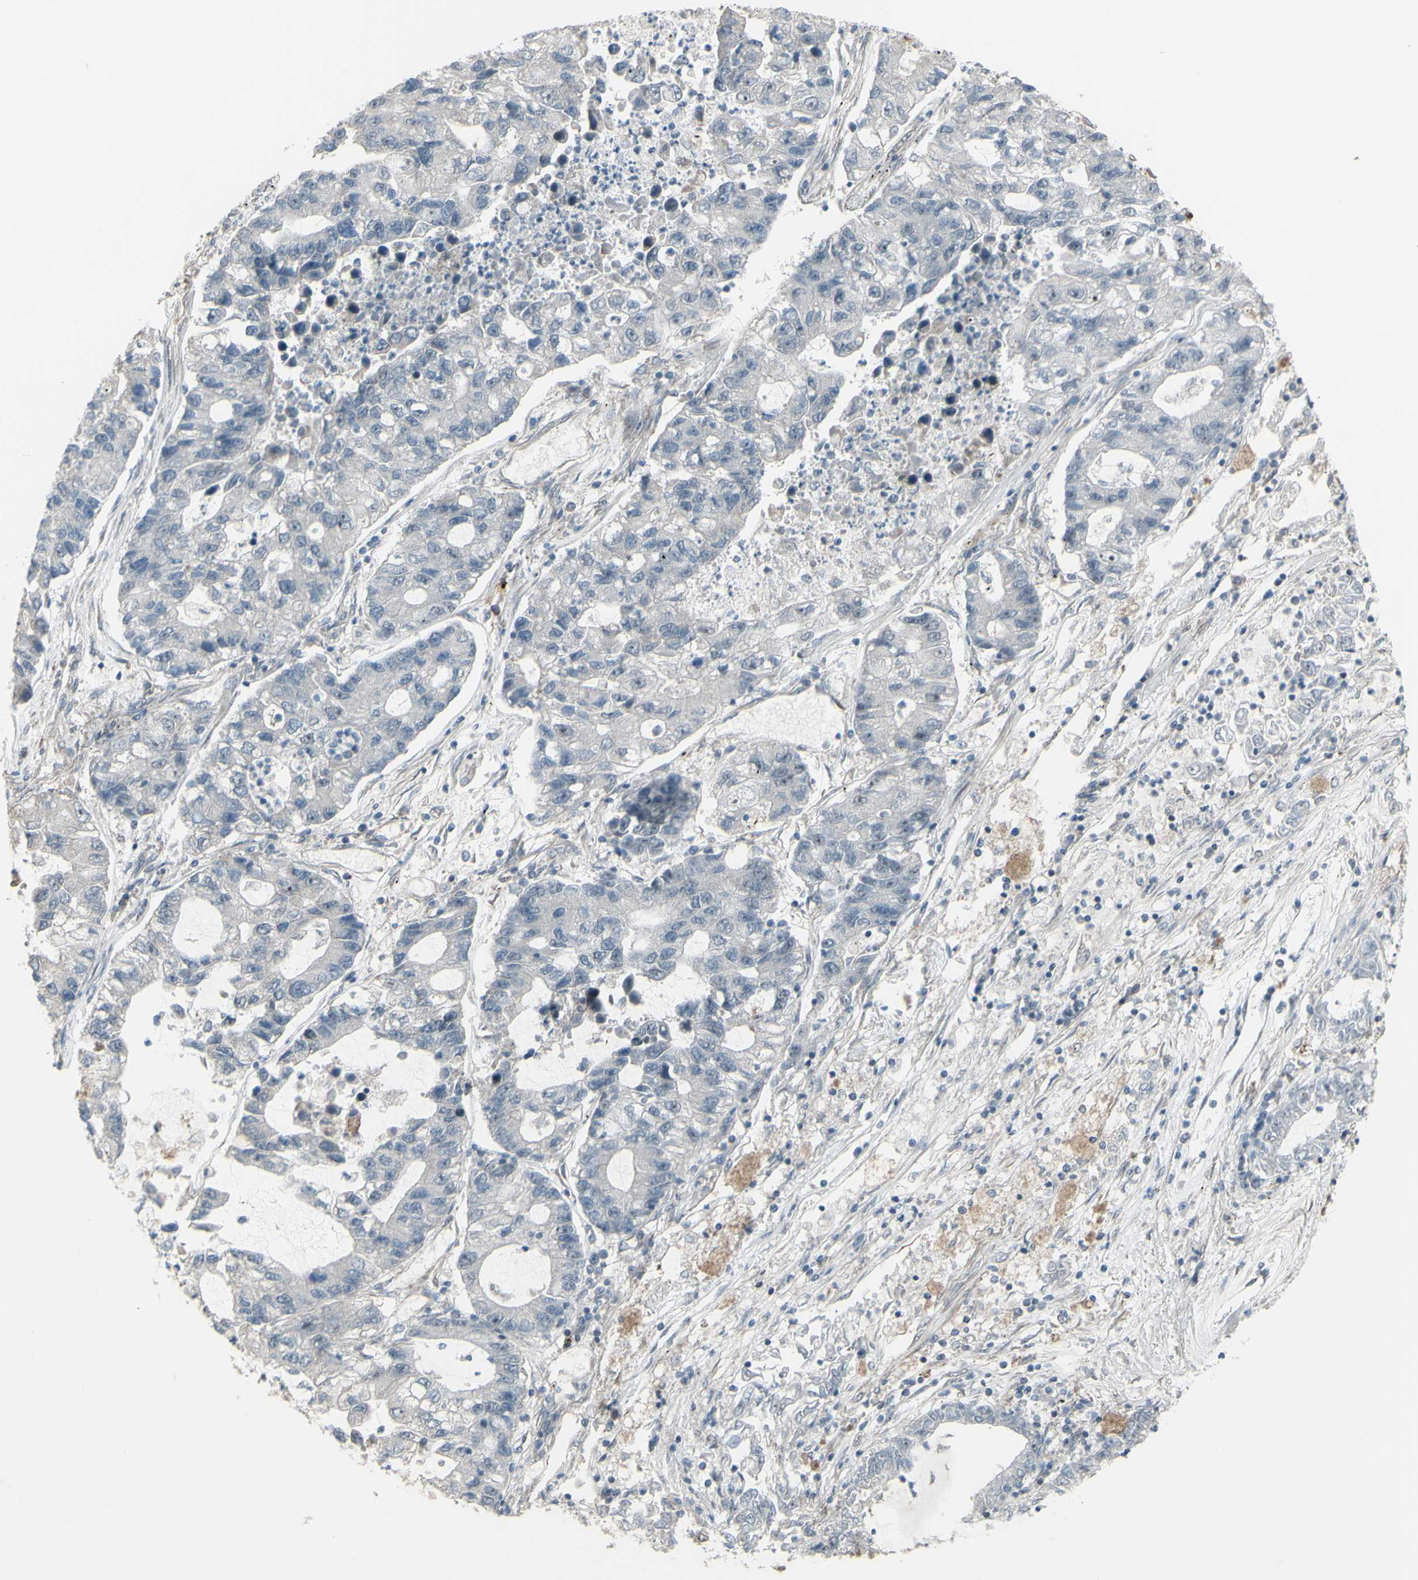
{"staining": {"intensity": "negative", "quantity": "none", "location": "none"}, "tissue": "lung cancer", "cell_type": "Tumor cells", "image_type": "cancer", "snomed": [{"axis": "morphology", "description": "Adenocarcinoma, NOS"}, {"axis": "topography", "description": "Lung"}], "caption": "IHC of lung cancer (adenocarcinoma) shows no staining in tumor cells.", "gene": "GRAMD1B", "patient": {"sex": "female", "age": 51}}